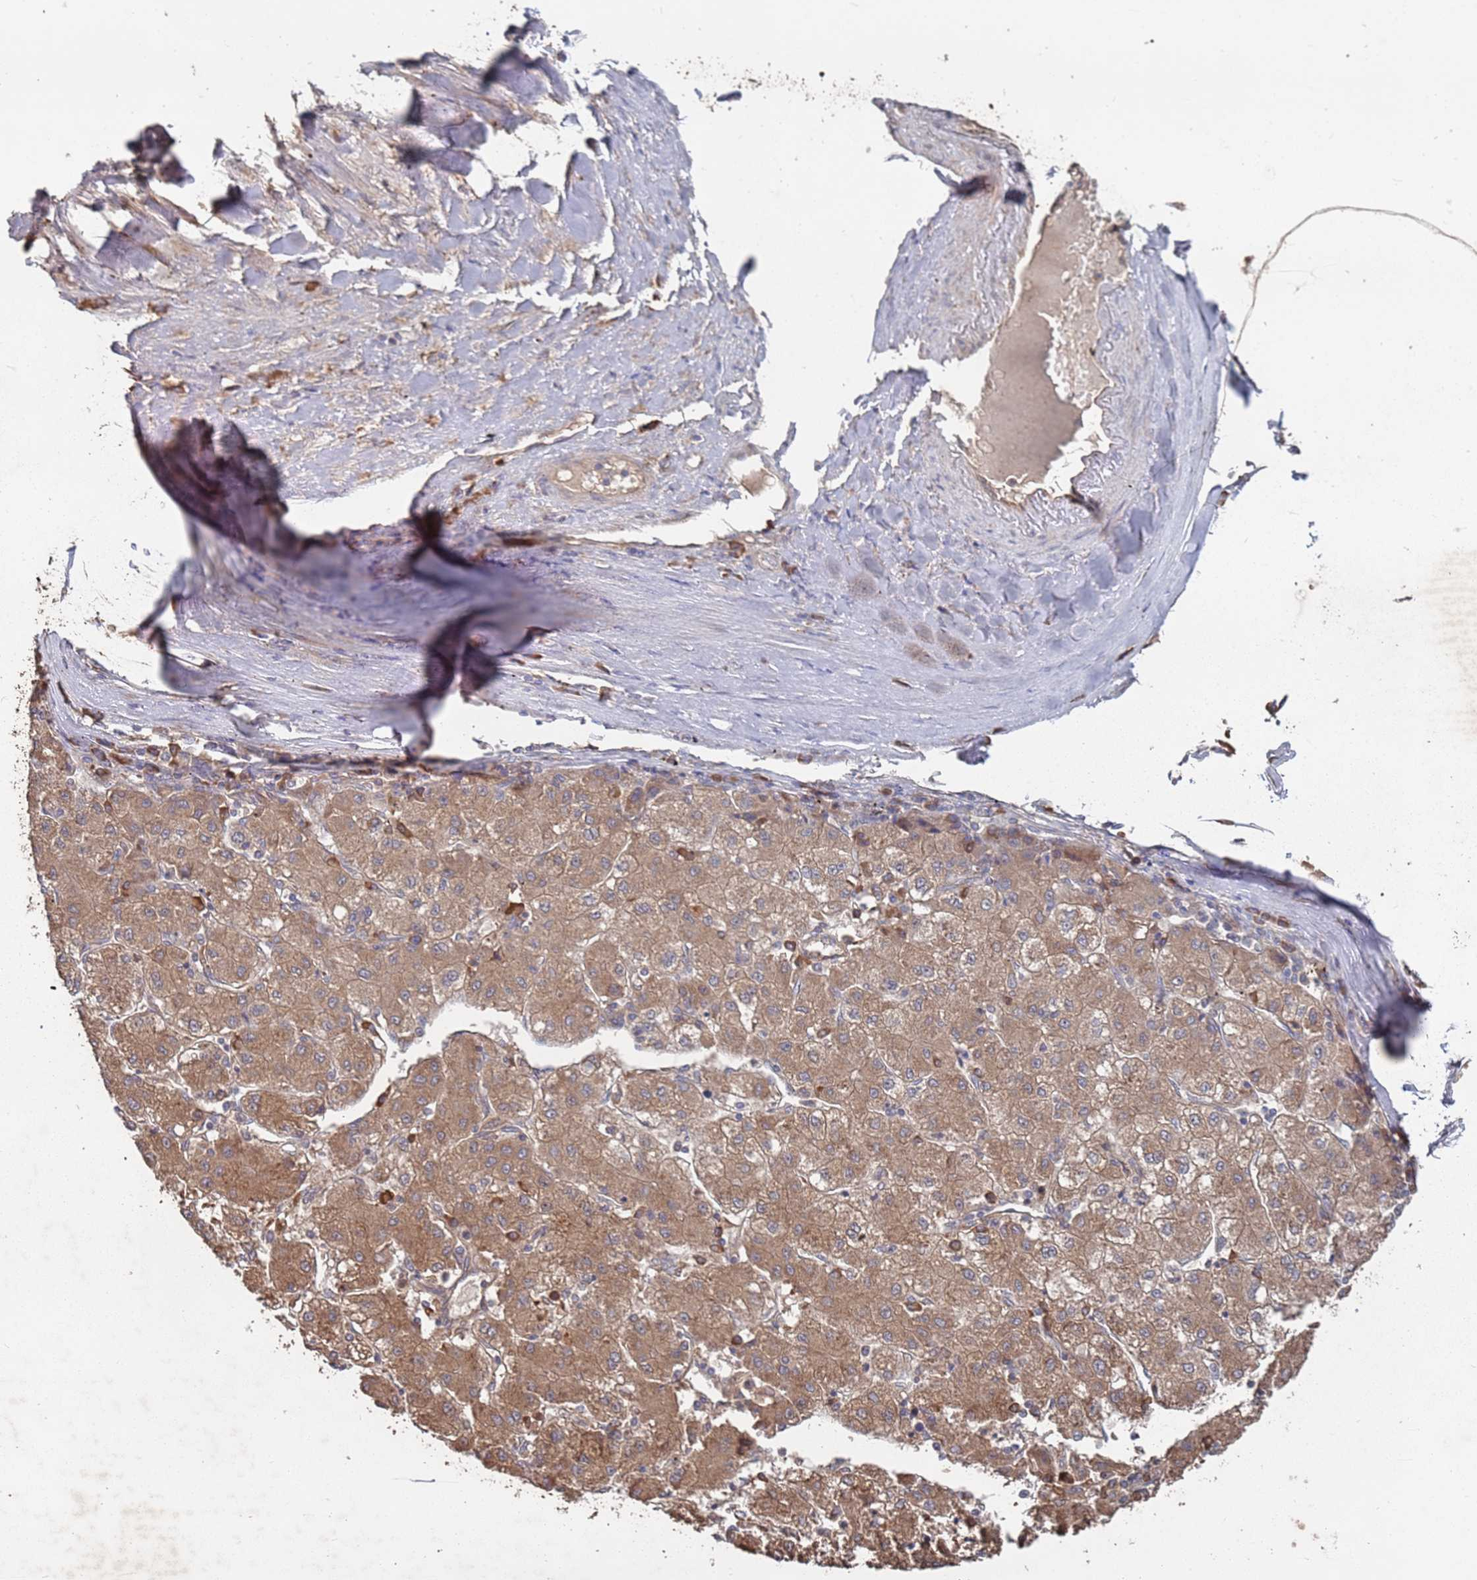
{"staining": {"intensity": "moderate", "quantity": ">75%", "location": "cytoplasmic/membranous"}, "tissue": "liver cancer", "cell_type": "Tumor cells", "image_type": "cancer", "snomed": [{"axis": "morphology", "description": "Carcinoma, Hepatocellular, NOS"}, {"axis": "topography", "description": "Liver"}], "caption": "Protein analysis of hepatocellular carcinoma (liver) tissue reveals moderate cytoplasmic/membranous expression in about >75% of tumor cells.", "gene": "ATG5", "patient": {"sex": "male", "age": 72}}